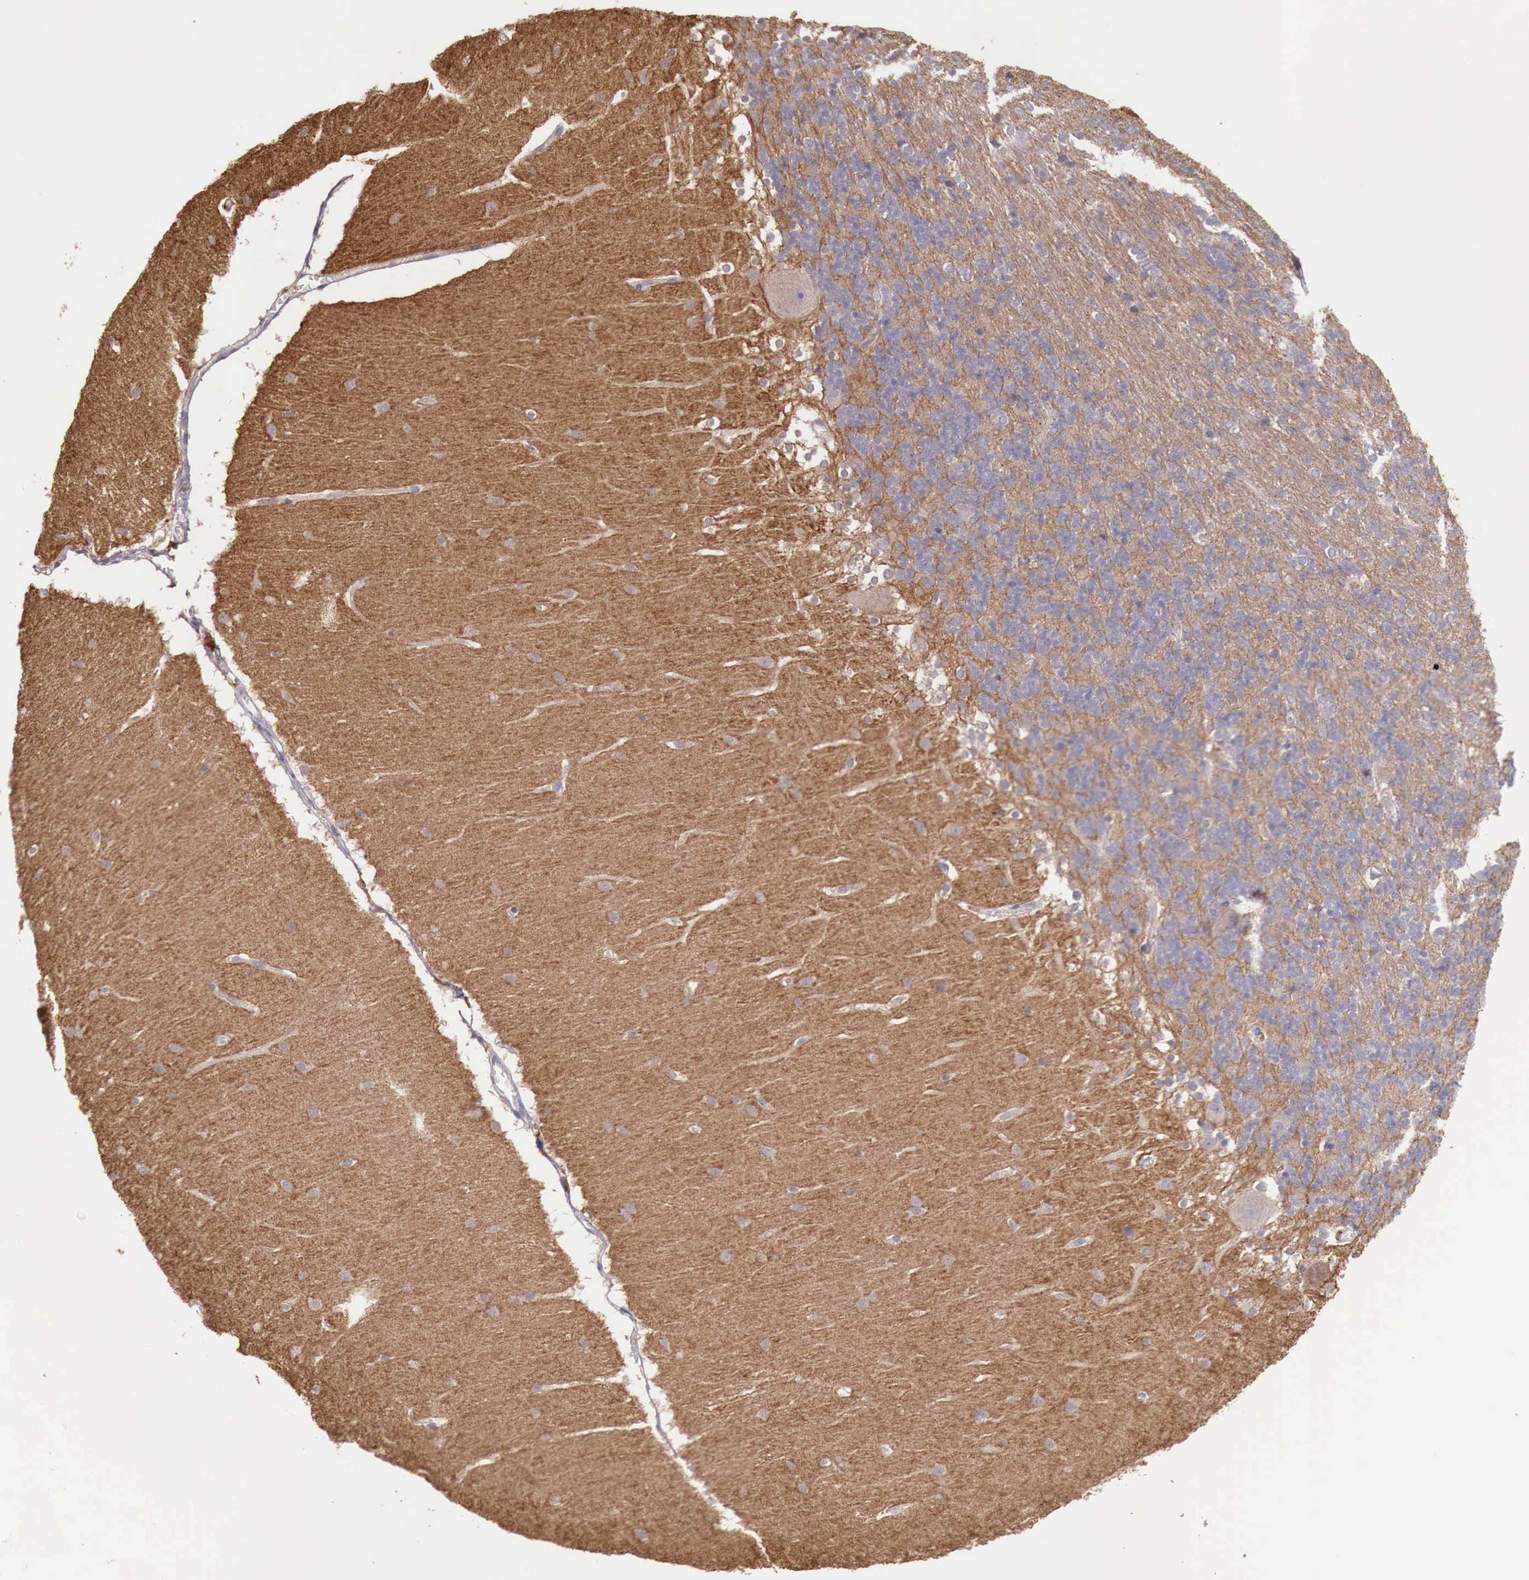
{"staining": {"intensity": "negative", "quantity": "none", "location": "none"}, "tissue": "cerebellum", "cell_type": "Cells in granular layer", "image_type": "normal", "snomed": [{"axis": "morphology", "description": "Normal tissue, NOS"}, {"axis": "topography", "description": "Cerebellum"}], "caption": "DAB (3,3'-diaminobenzidine) immunohistochemical staining of unremarkable cerebellum displays no significant positivity in cells in granular layer.", "gene": "CHRDL1", "patient": {"sex": "female", "age": 19}}